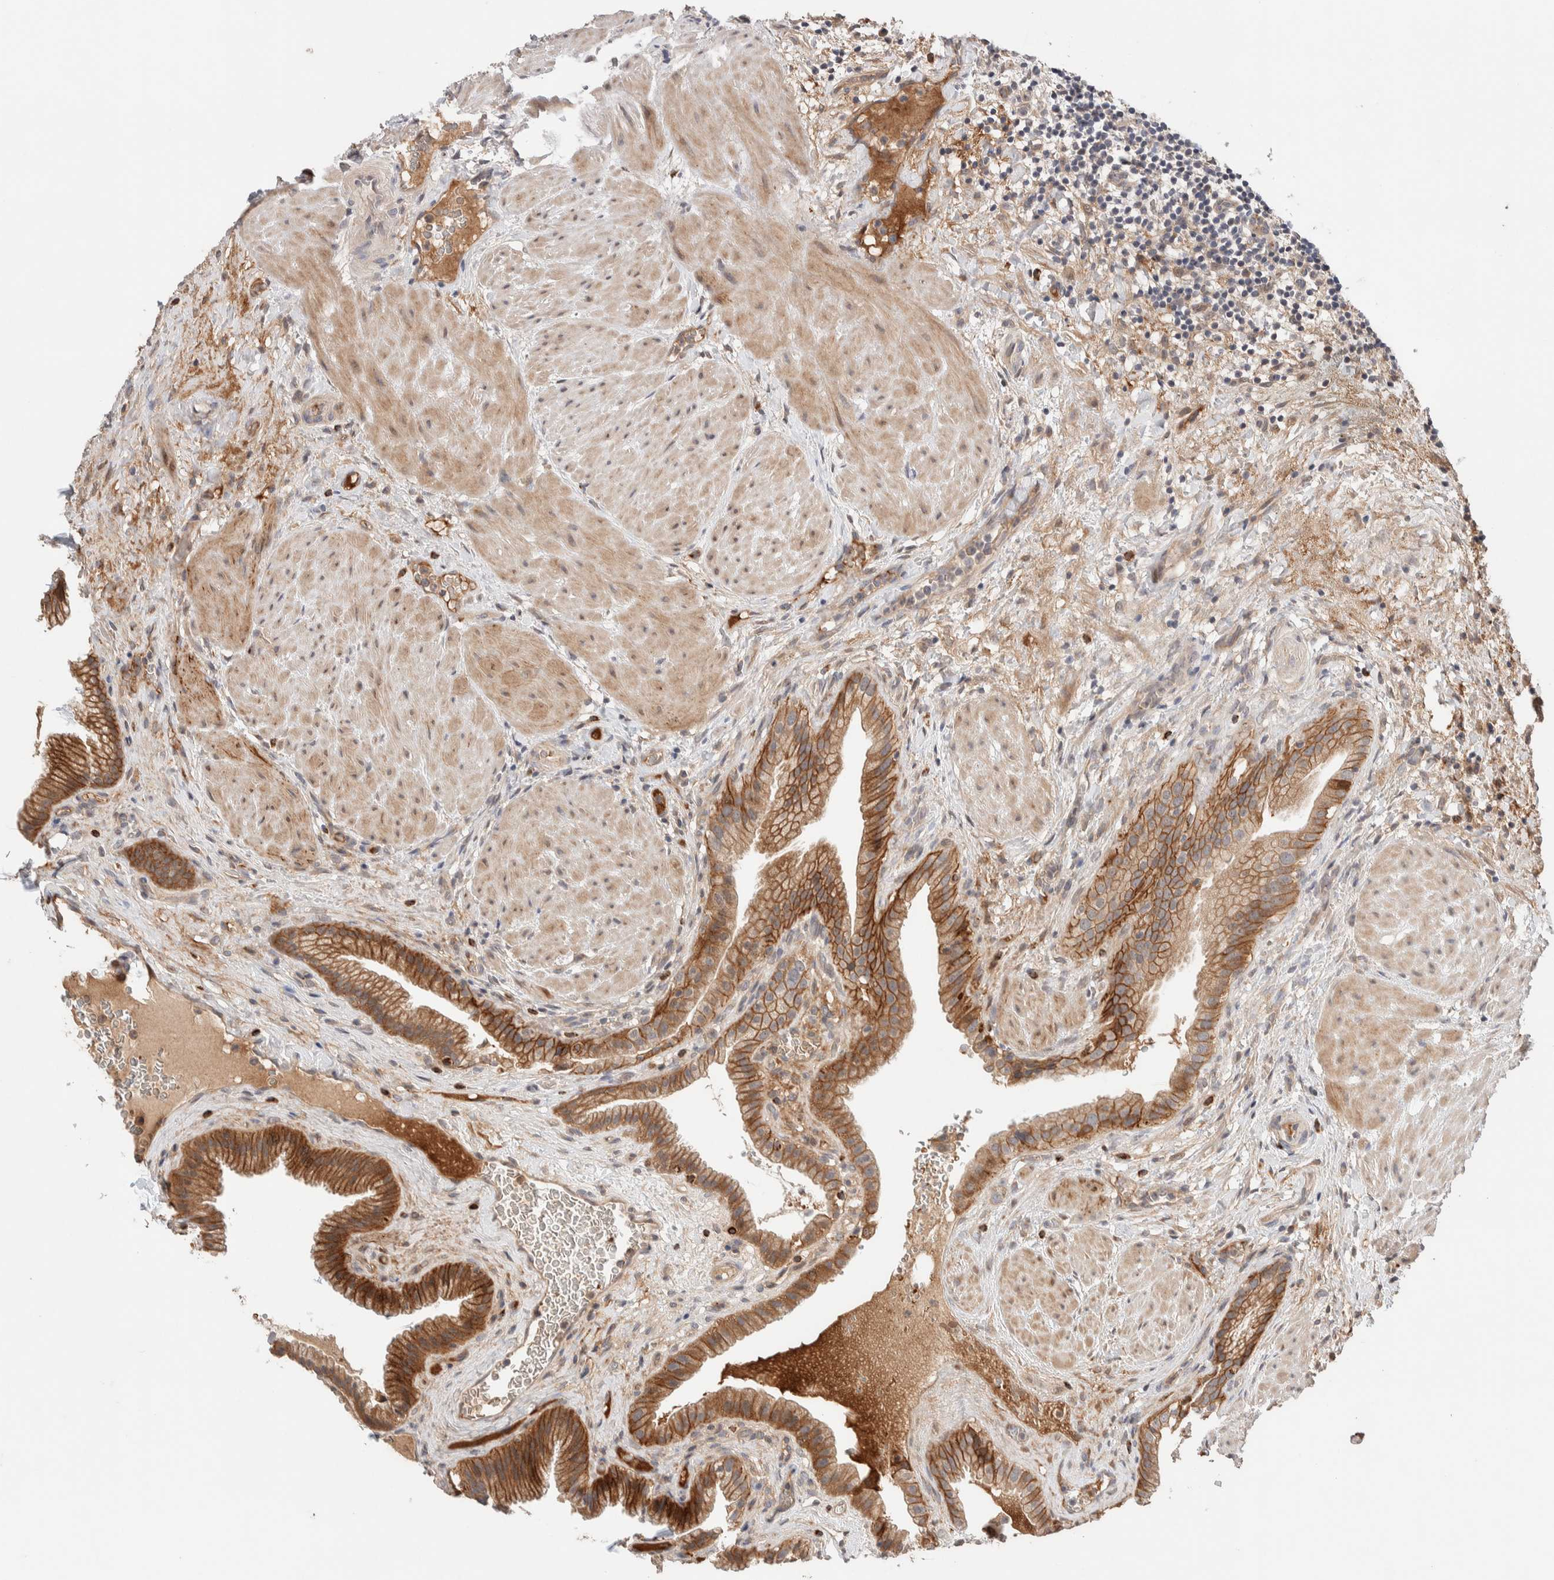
{"staining": {"intensity": "moderate", "quantity": ">75%", "location": "cytoplasmic/membranous"}, "tissue": "gallbladder", "cell_type": "Glandular cells", "image_type": "normal", "snomed": [{"axis": "morphology", "description": "Normal tissue, NOS"}, {"axis": "topography", "description": "Gallbladder"}], "caption": "A medium amount of moderate cytoplasmic/membranous staining is present in about >75% of glandular cells in unremarkable gallbladder.", "gene": "CASK", "patient": {"sex": "male", "age": 49}}